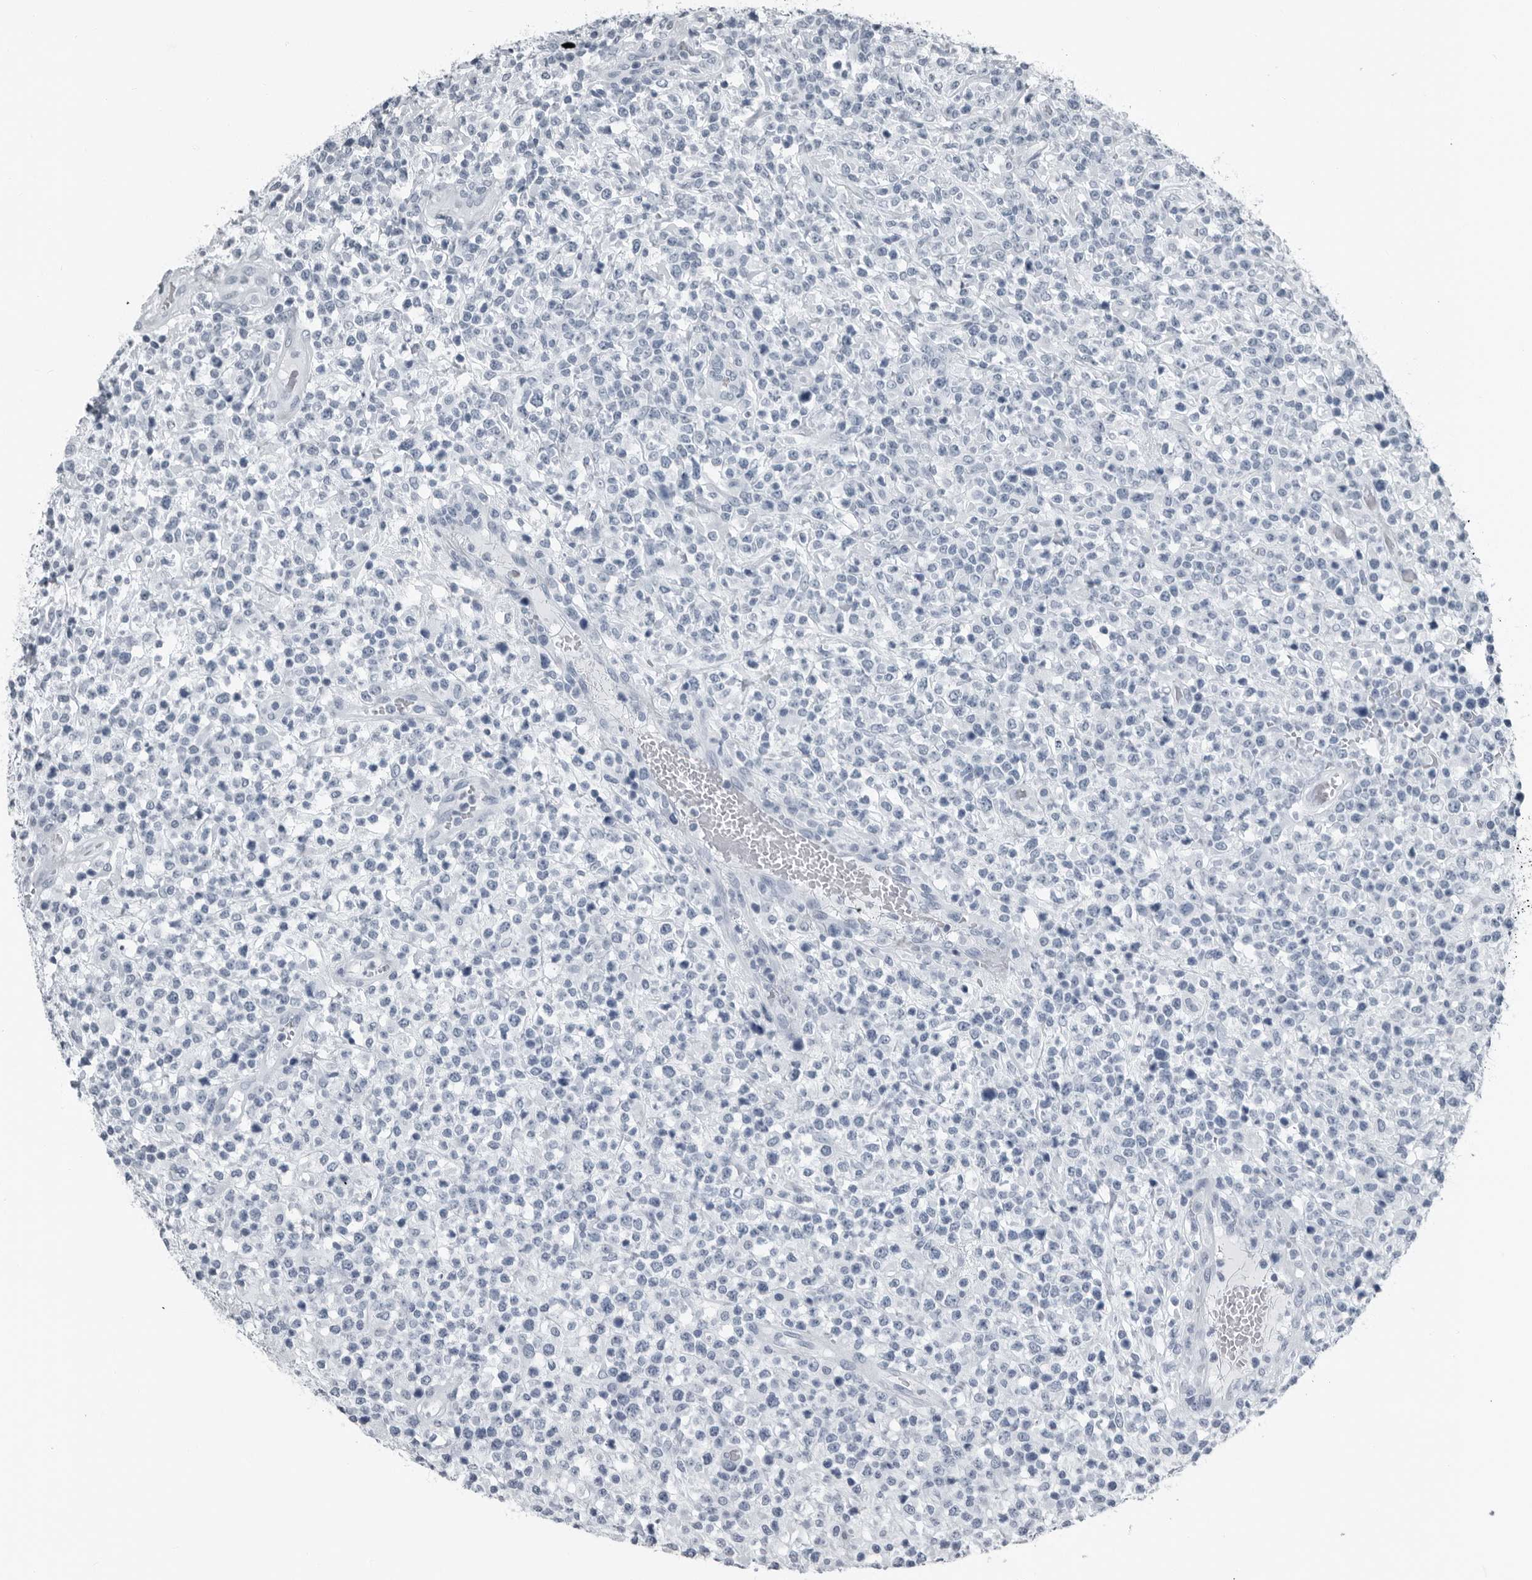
{"staining": {"intensity": "negative", "quantity": "none", "location": "none"}, "tissue": "lymphoma", "cell_type": "Tumor cells", "image_type": "cancer", "snomed": [{"axis": "morphology", "description": "Malignant lymphoma, non-Hodgkin's type, High grade"}, {"axis": "topography", "description": "Colon"}], "caption": "This is a image of immunohistochemistry (IHC) staining of lymphoma, which shows no staining in tumor cells.", "gene": "PRSS1", "patient": {"sex": "female", "age": 53}}